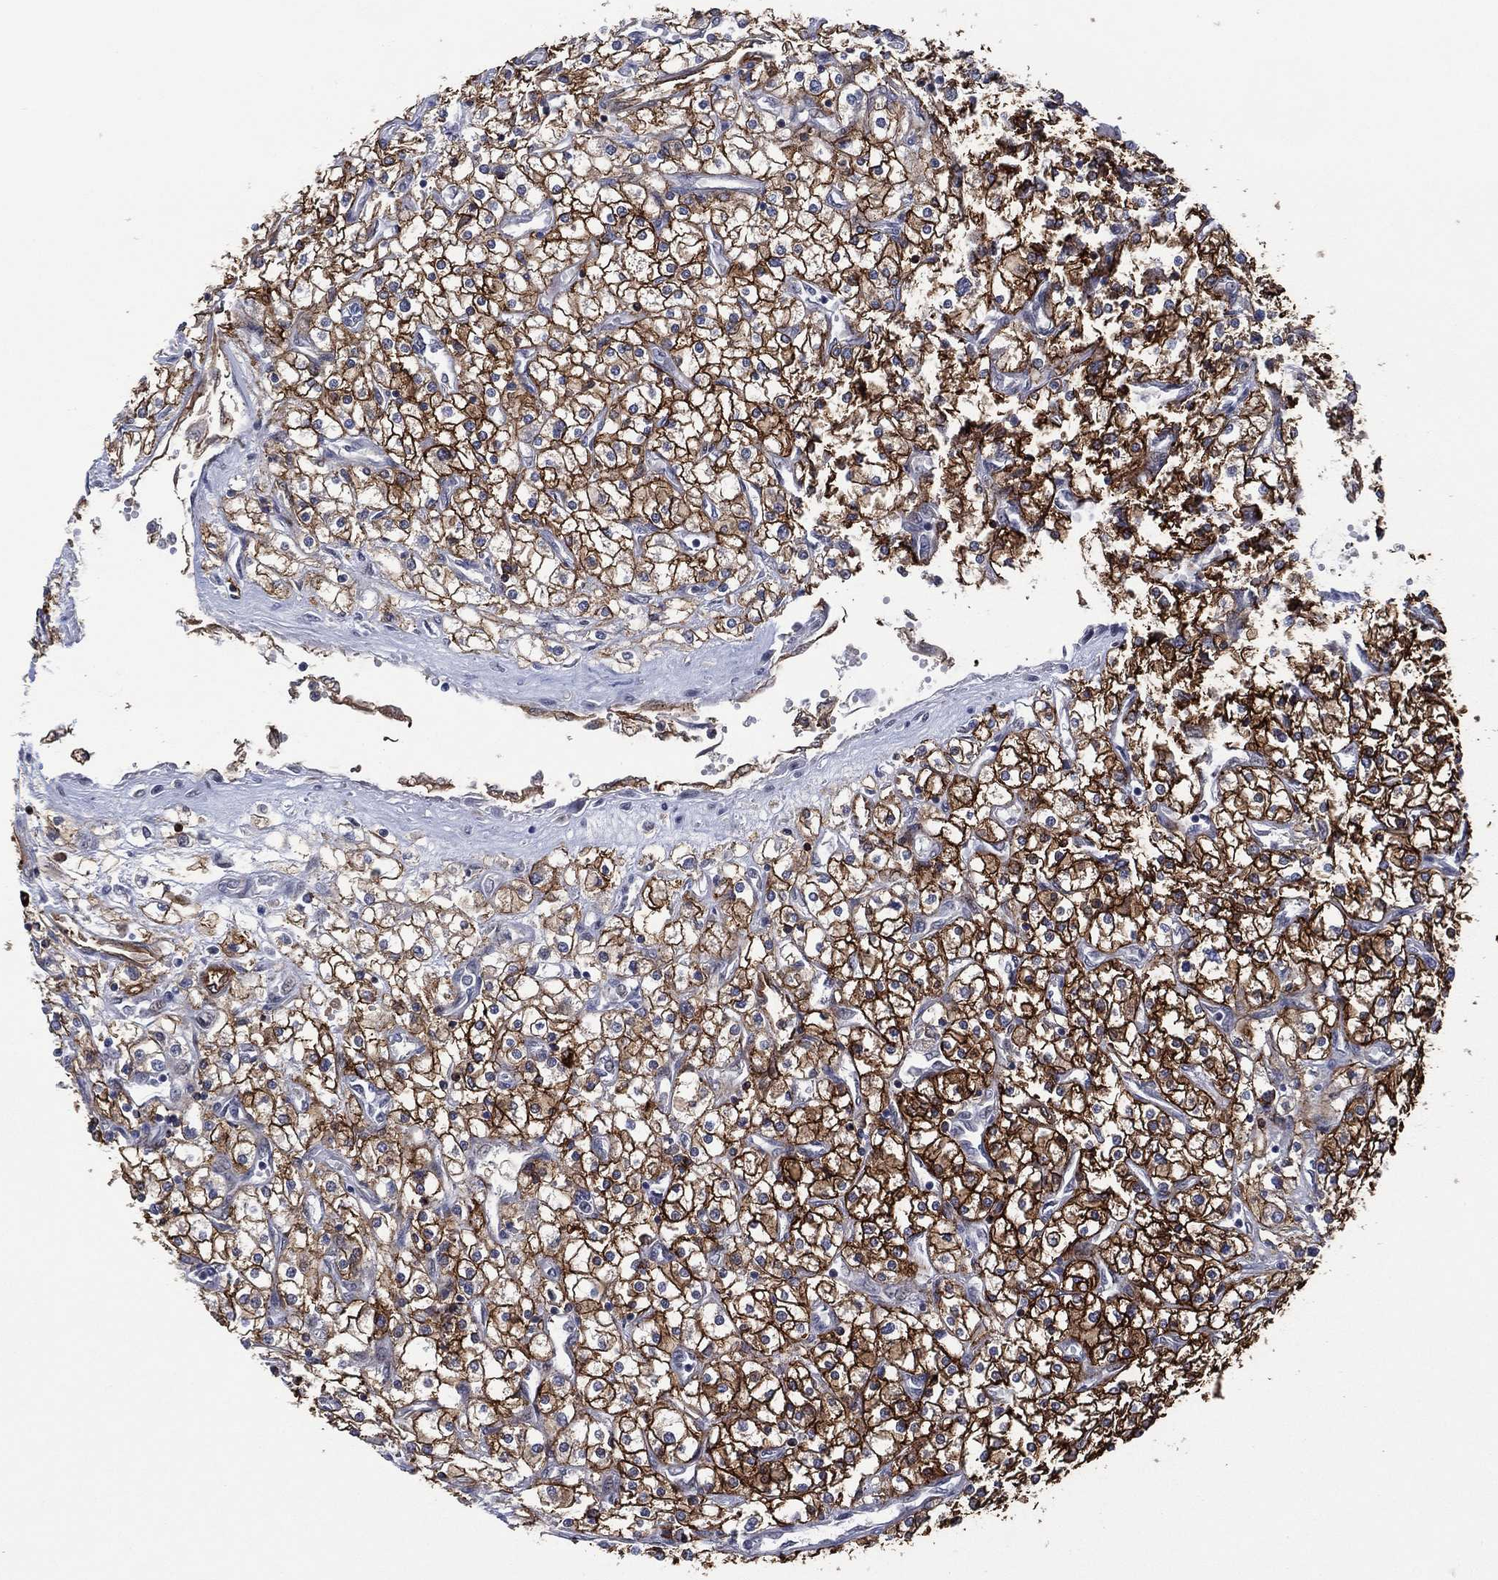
{"staining": {"intensity": "strong", "quantity": "25%-75%", "location": "cytoplasmic/membranous"}, "tissue": "renal cancer", "cell_type": "Tumor cells", "image_type": "cancer", "snomed": [{"axis": "morphology", "description": "Adenocarcinoma, NOS"}, {"axis": "topography", "description": "Kidney"}], "caption": "Protein staining shows strong cytoplasmic/membranous staining in approximately 25%-75% of tumor cells in renal adenocarcinoma. (DAB (3,3'-diaminobenzidine) = brown stain, brightfield microscopy at high magnification).", "gene": "DPP4", "patient": {"sex": "male", "age": 80}}